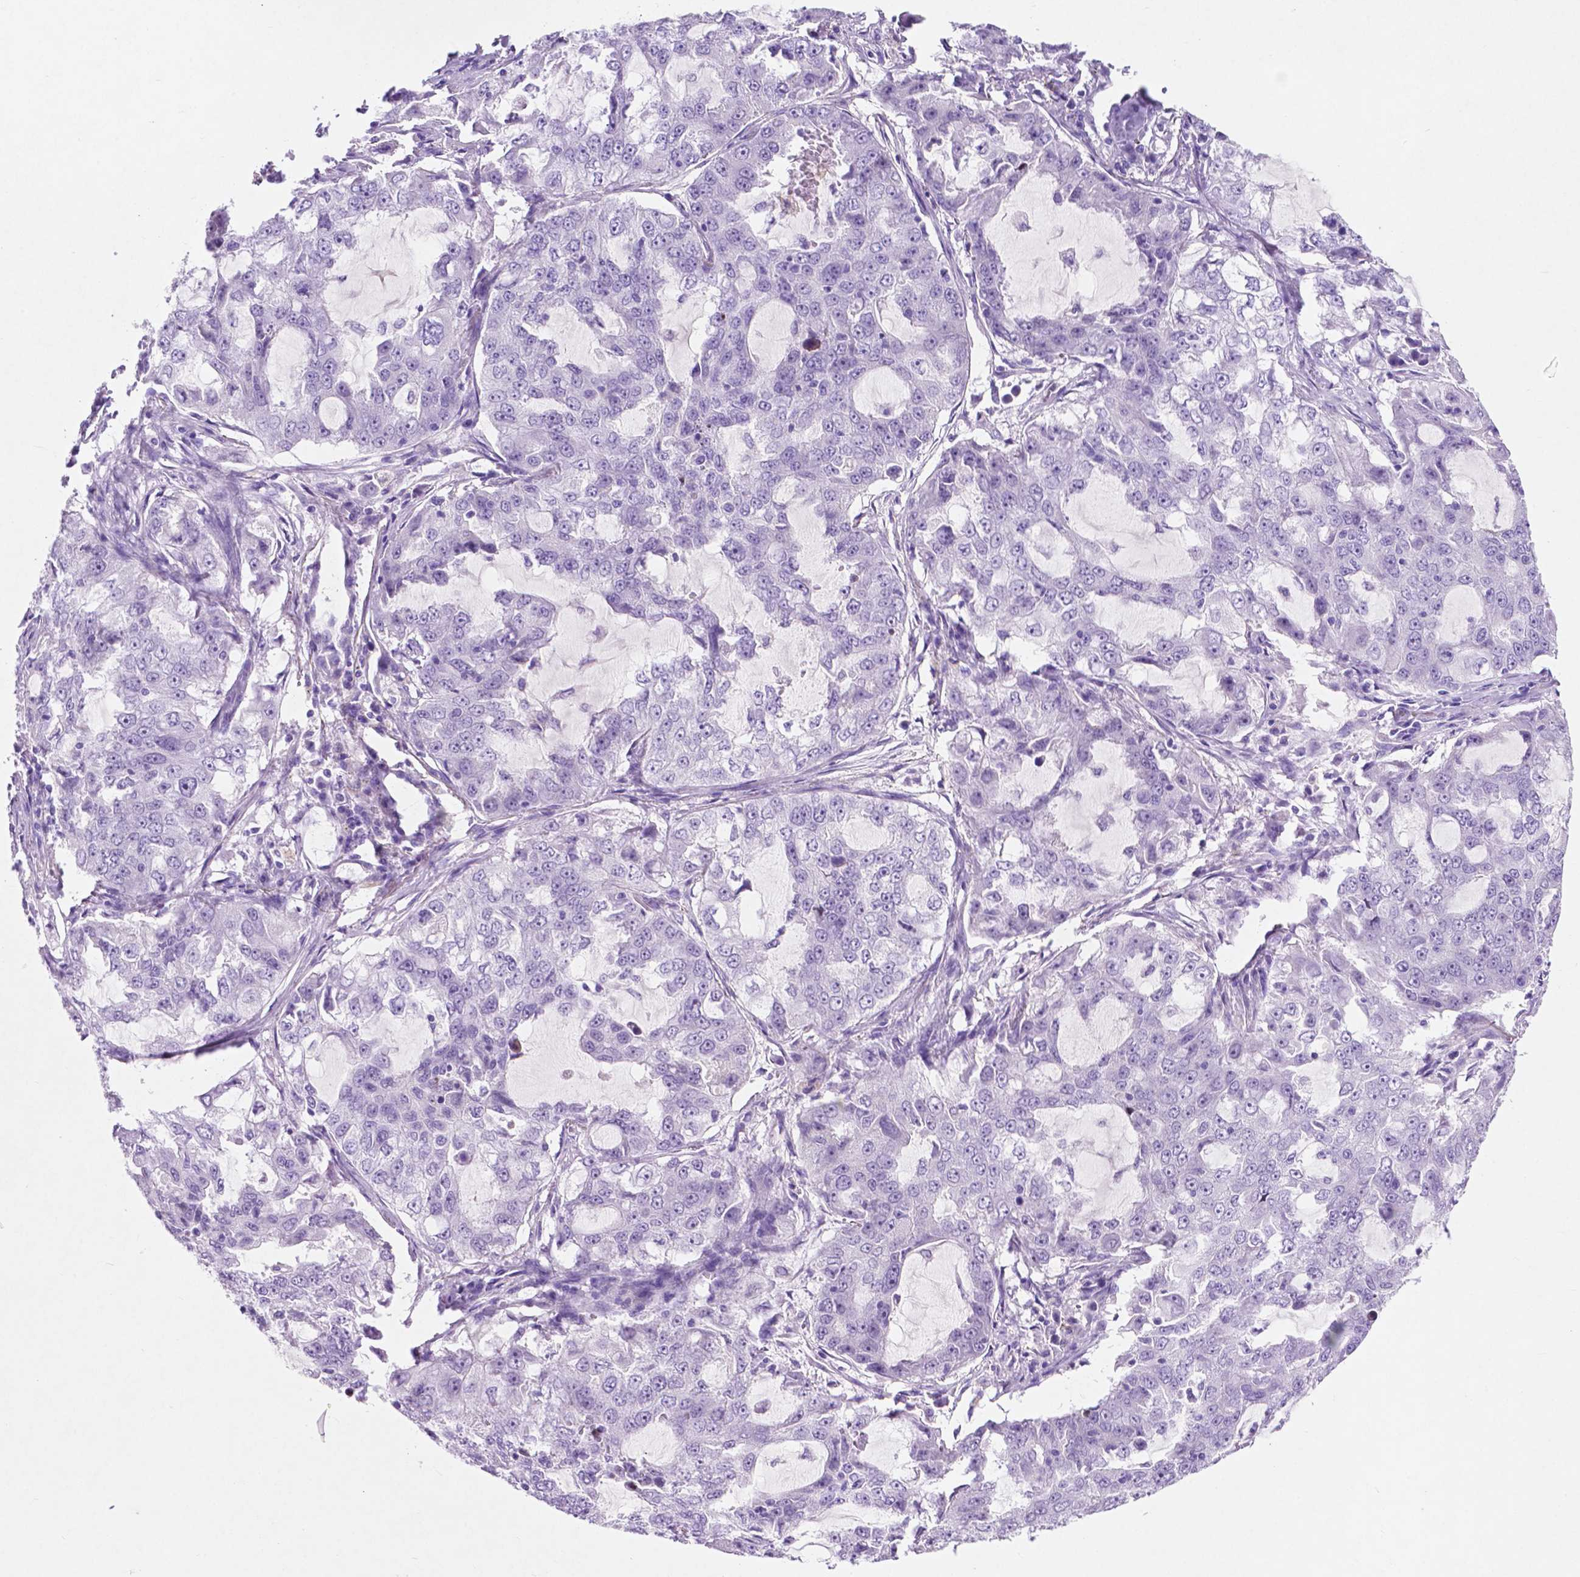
{"staining": {"intensity": "negative", "quantity": "none", "location": "none"}, "tissue": "lung cancer", "cell_type": "Tumor cells", "image_type": "cancer", "snomed": [{"axis": "morphology", "description": "Adenocarcinoma, NOS"}, {"axis": "topography", "description": "Lung"}], "caption": "Immunohistochemical staining of human lung cancer (adenocarcinoma) displays no significant positivity in tumor cells. (Immunohistochemistry (ihc), brightfield microscopy, high magnification).", "gene": "ASPG", "patient": {"sex": "female", "age": 61}}